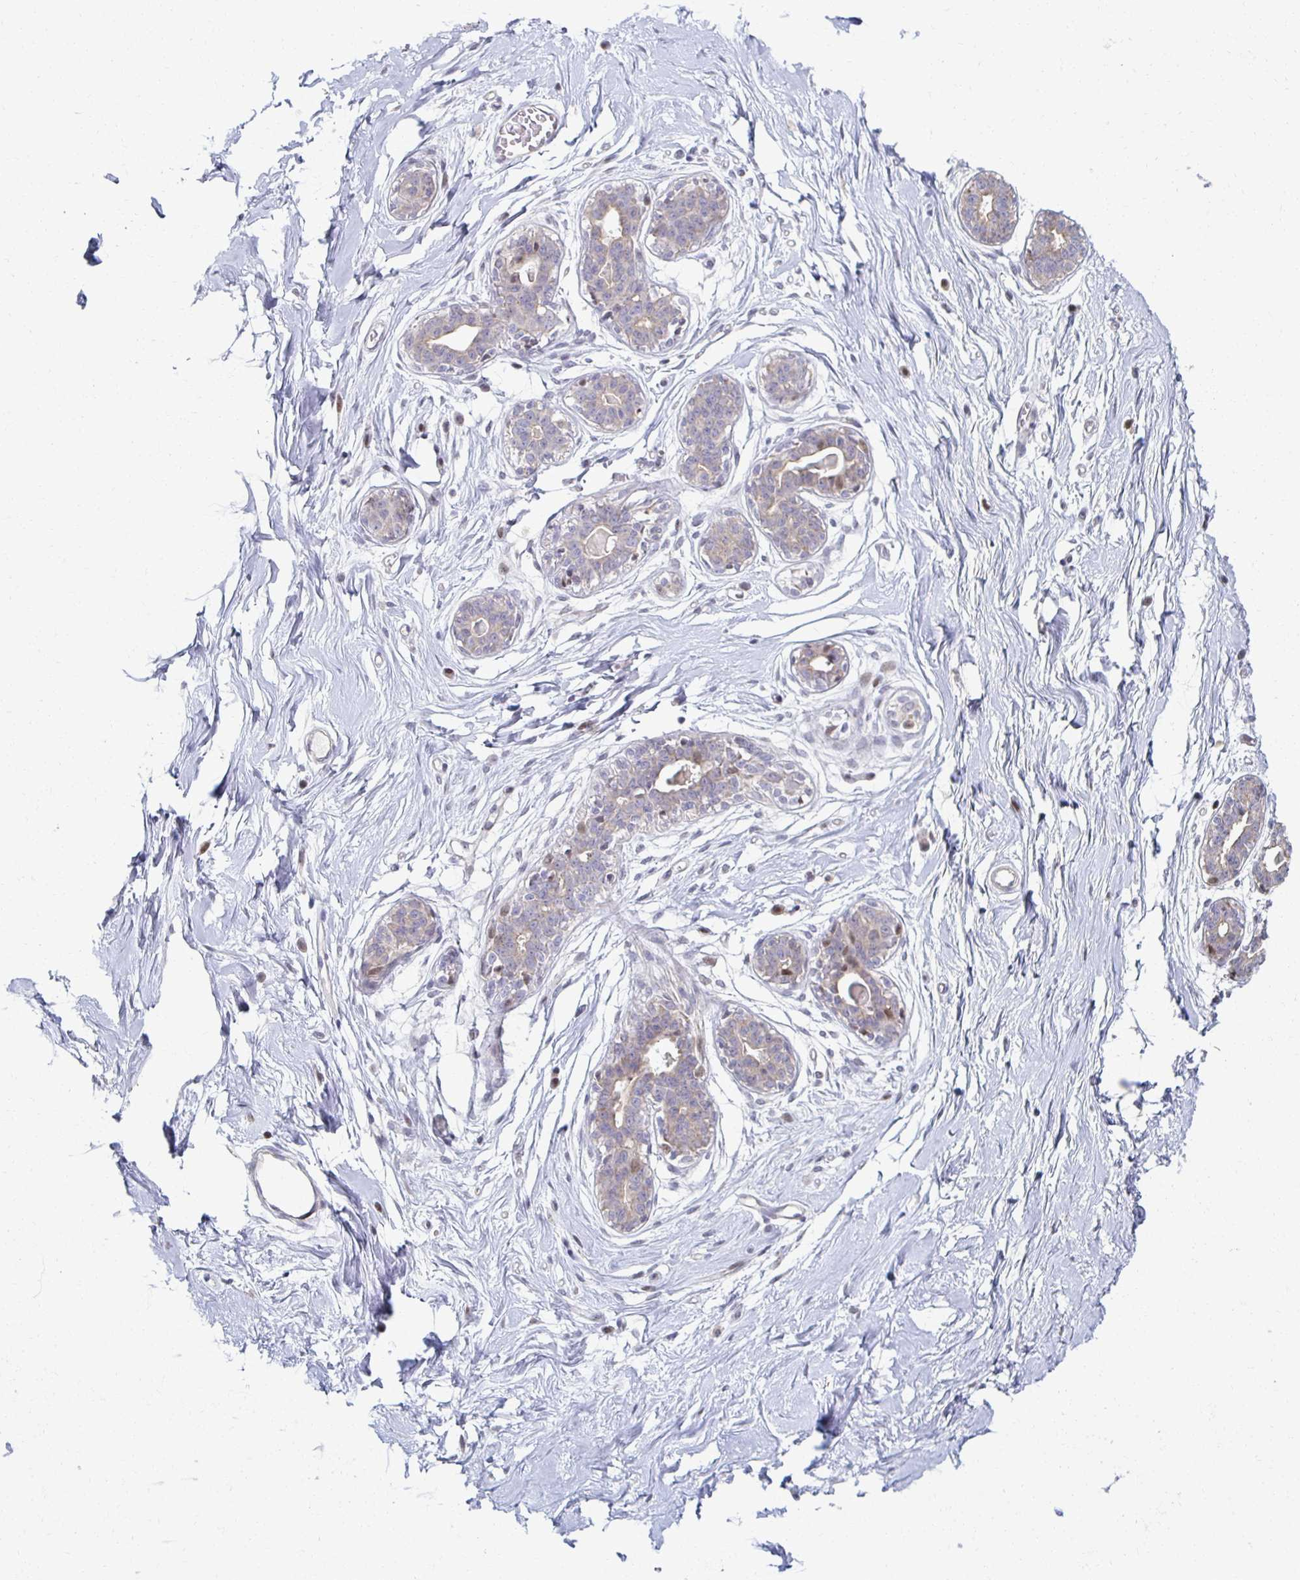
{"staining": {"intensity": "negative", "quantity": "none", "location": "none"}, "tissue": "breast", "cell_type": "Adipocytes", "image_type": "normal", "snomed": [{"axis": "morphology", "description": "Normal tissue, NOS"}, {"axis": "topography", "description": "Breast"}], "caption": "Adipocytes show no significant protein positivity in benign breast. Brightfield microscopy of immunohistochemistry (IHC) stained with DAB (brown) and hematoxylin (blue), captured at high magnification.", "gene": "HCFC1R1", "patient": {"sex": "female", "age": 45}}